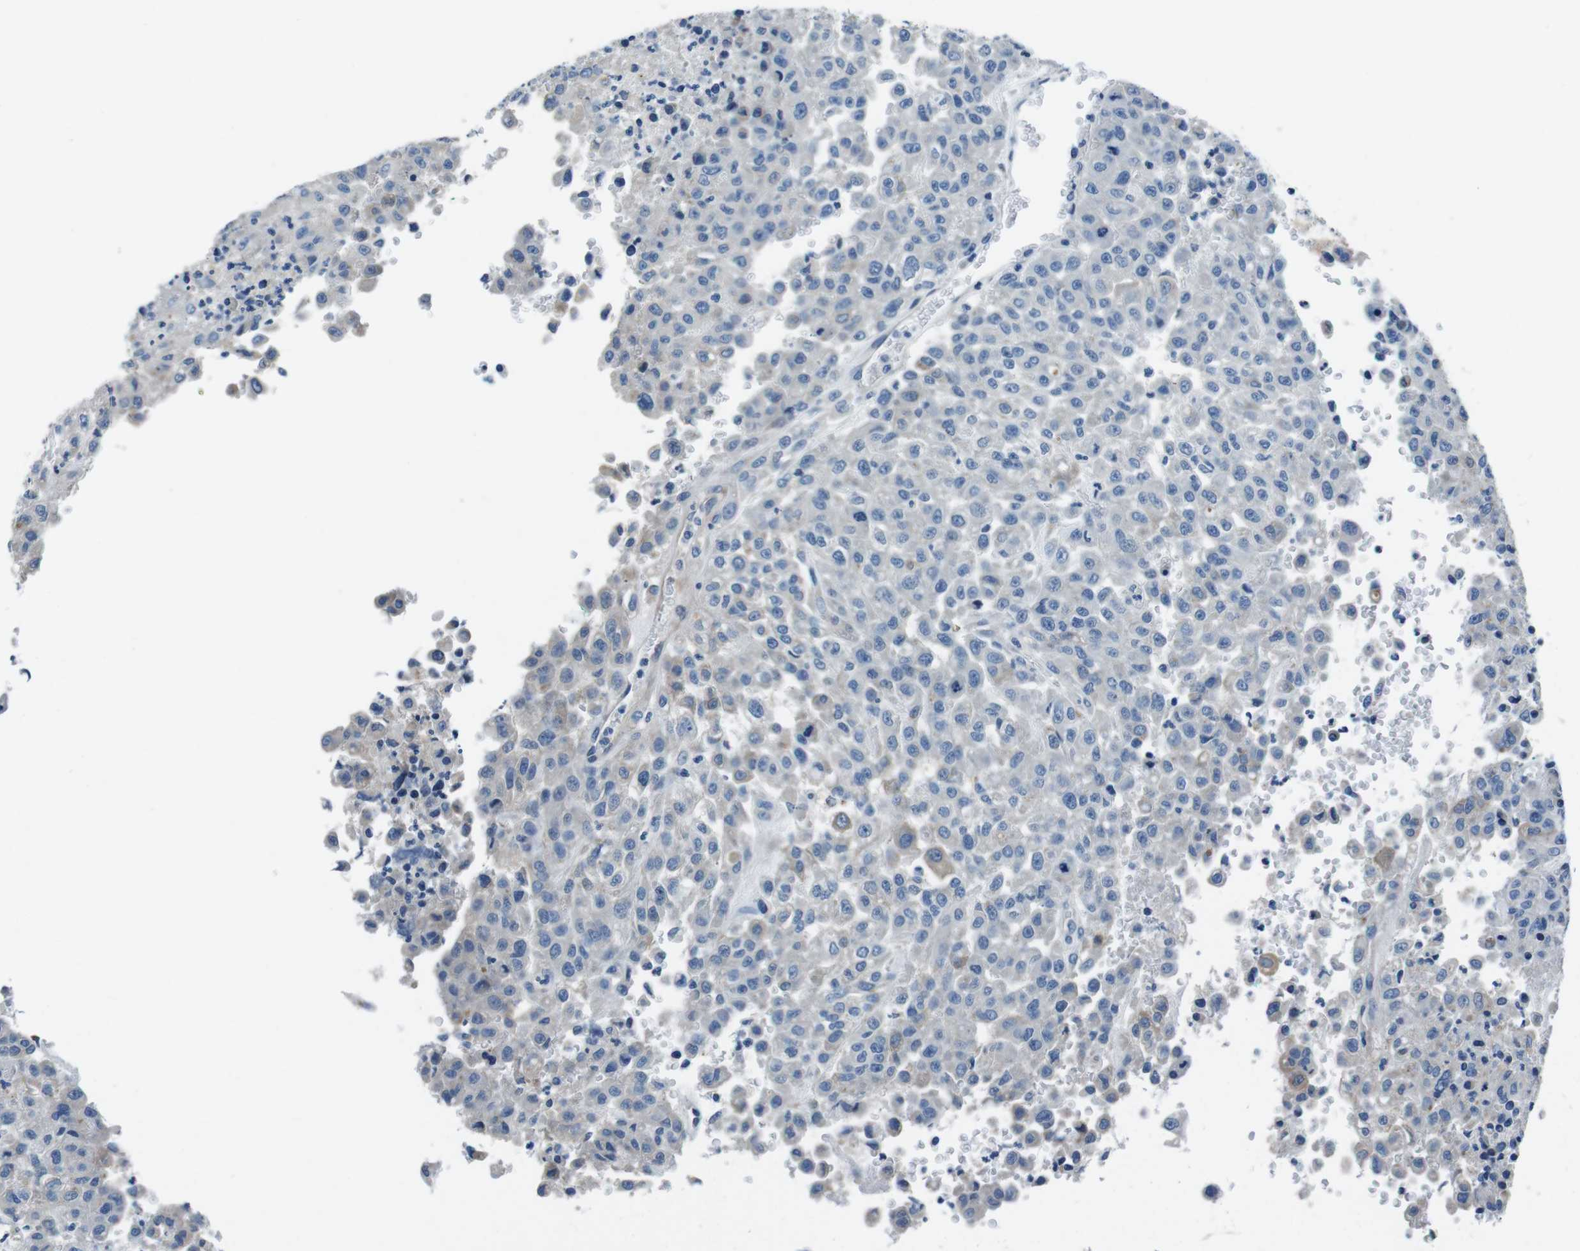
{"staining": {"intensity": "negative", "quantity": "none", "location": "none"}, "tissue": "urothelial cancer", "cell_type": "Tumor cells", "image_type": "cancer", "snomed": [{"axis": "morphology", "description": "Urothelial carcinoma, High grade"}, {"axis": "topography", "description": "Urinary bladder"}], "caption": "A high-resolution micrograph shows immunohistochemistry staining of urothelial cancer, which exhibits no significant positivity in tumor cells. Brightfield microscopy of IHC stained with DAB (3,3'-diaminobenzidine) (brown) and hematoxylin (blue), captured at high magnification.", "gene": "CASQ1", "patient": {"sex": "male", "age": 46}}